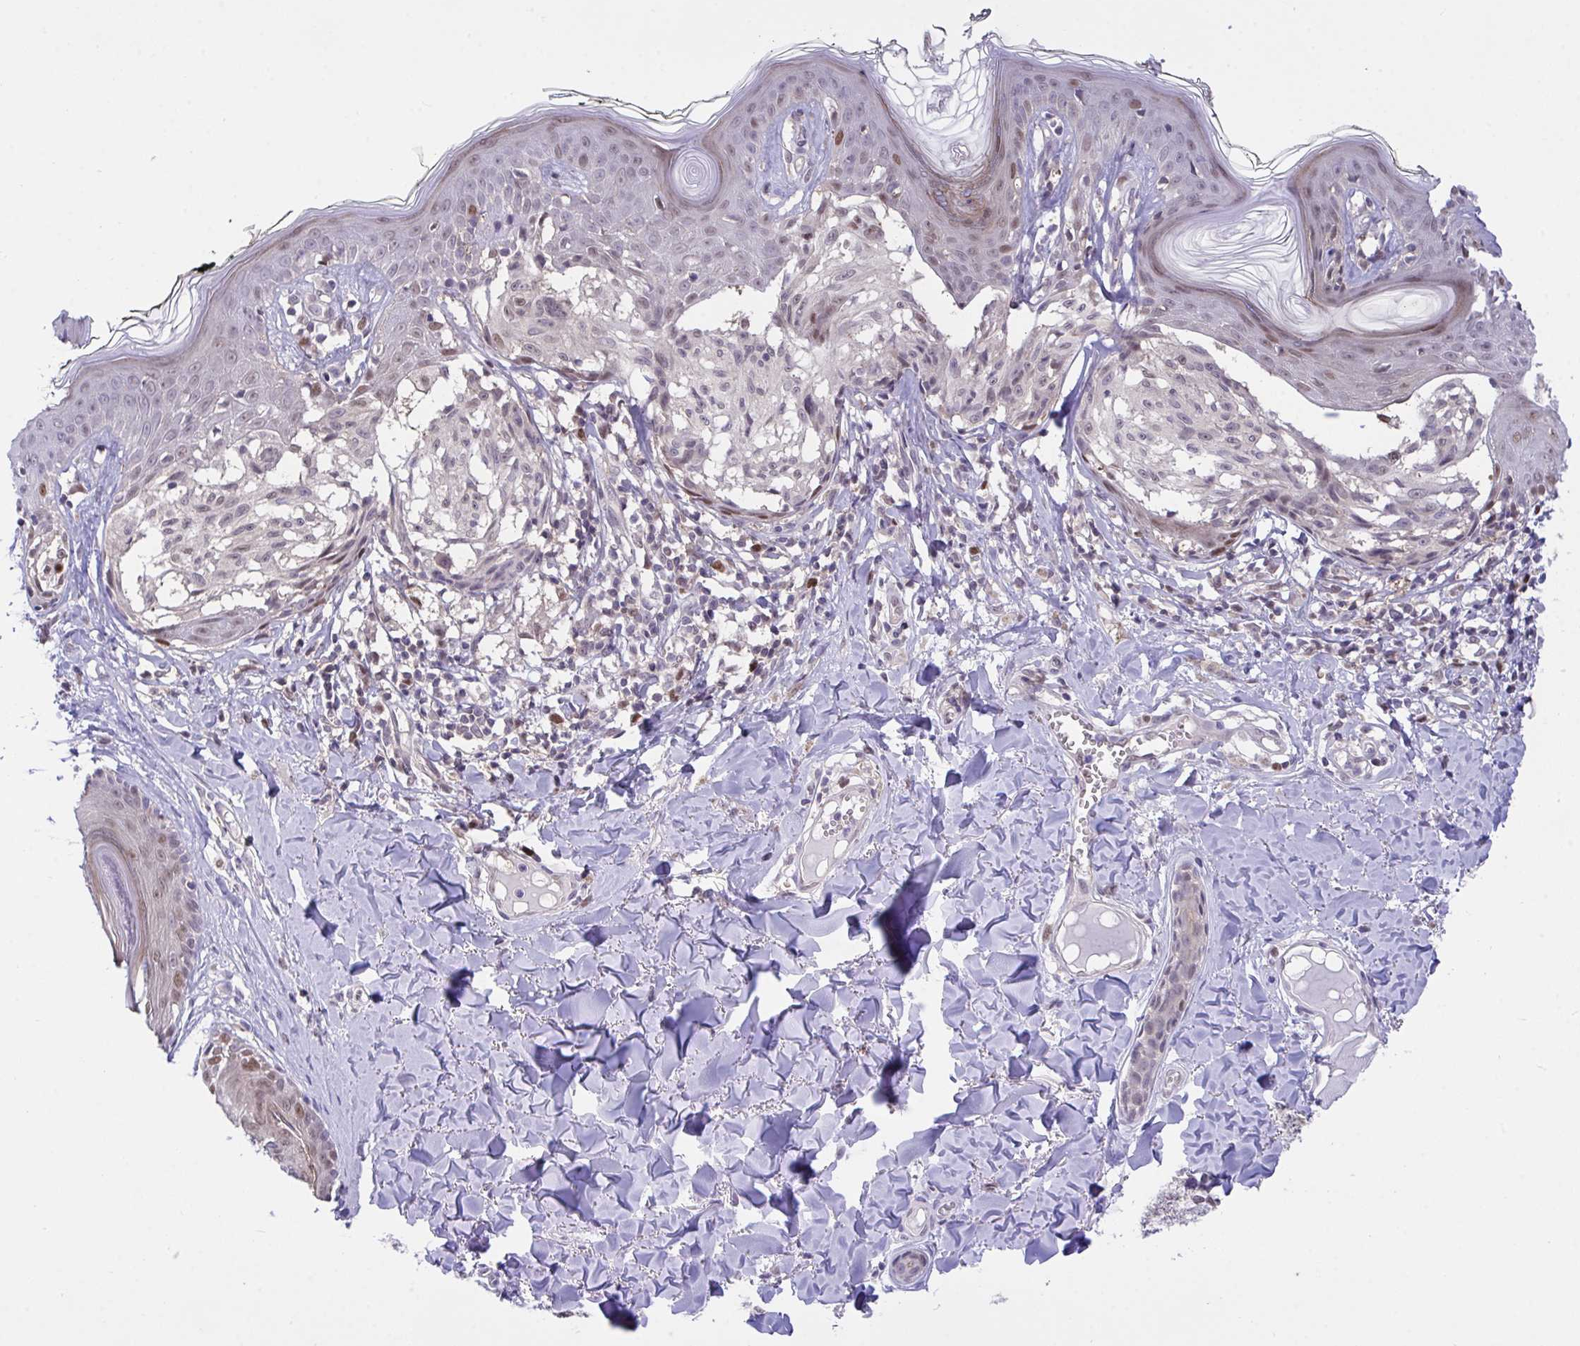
{"staining": {"intensity": "negative", "quantity": "none", "location": "none"}, "tissue": "melanoma", "cell_type": "Tumor cells", "image_type": "cancer", "snomed": [{"axis": "morphology", "description": "Malignant melanoma, NOS"}, {"axis": "topography", "description": "Skin"}], "caption": "There is no significant staining in tumor cells of melanoma.", "gene": "ZNF444", "patient": {"sex": "female", "age": 43}}